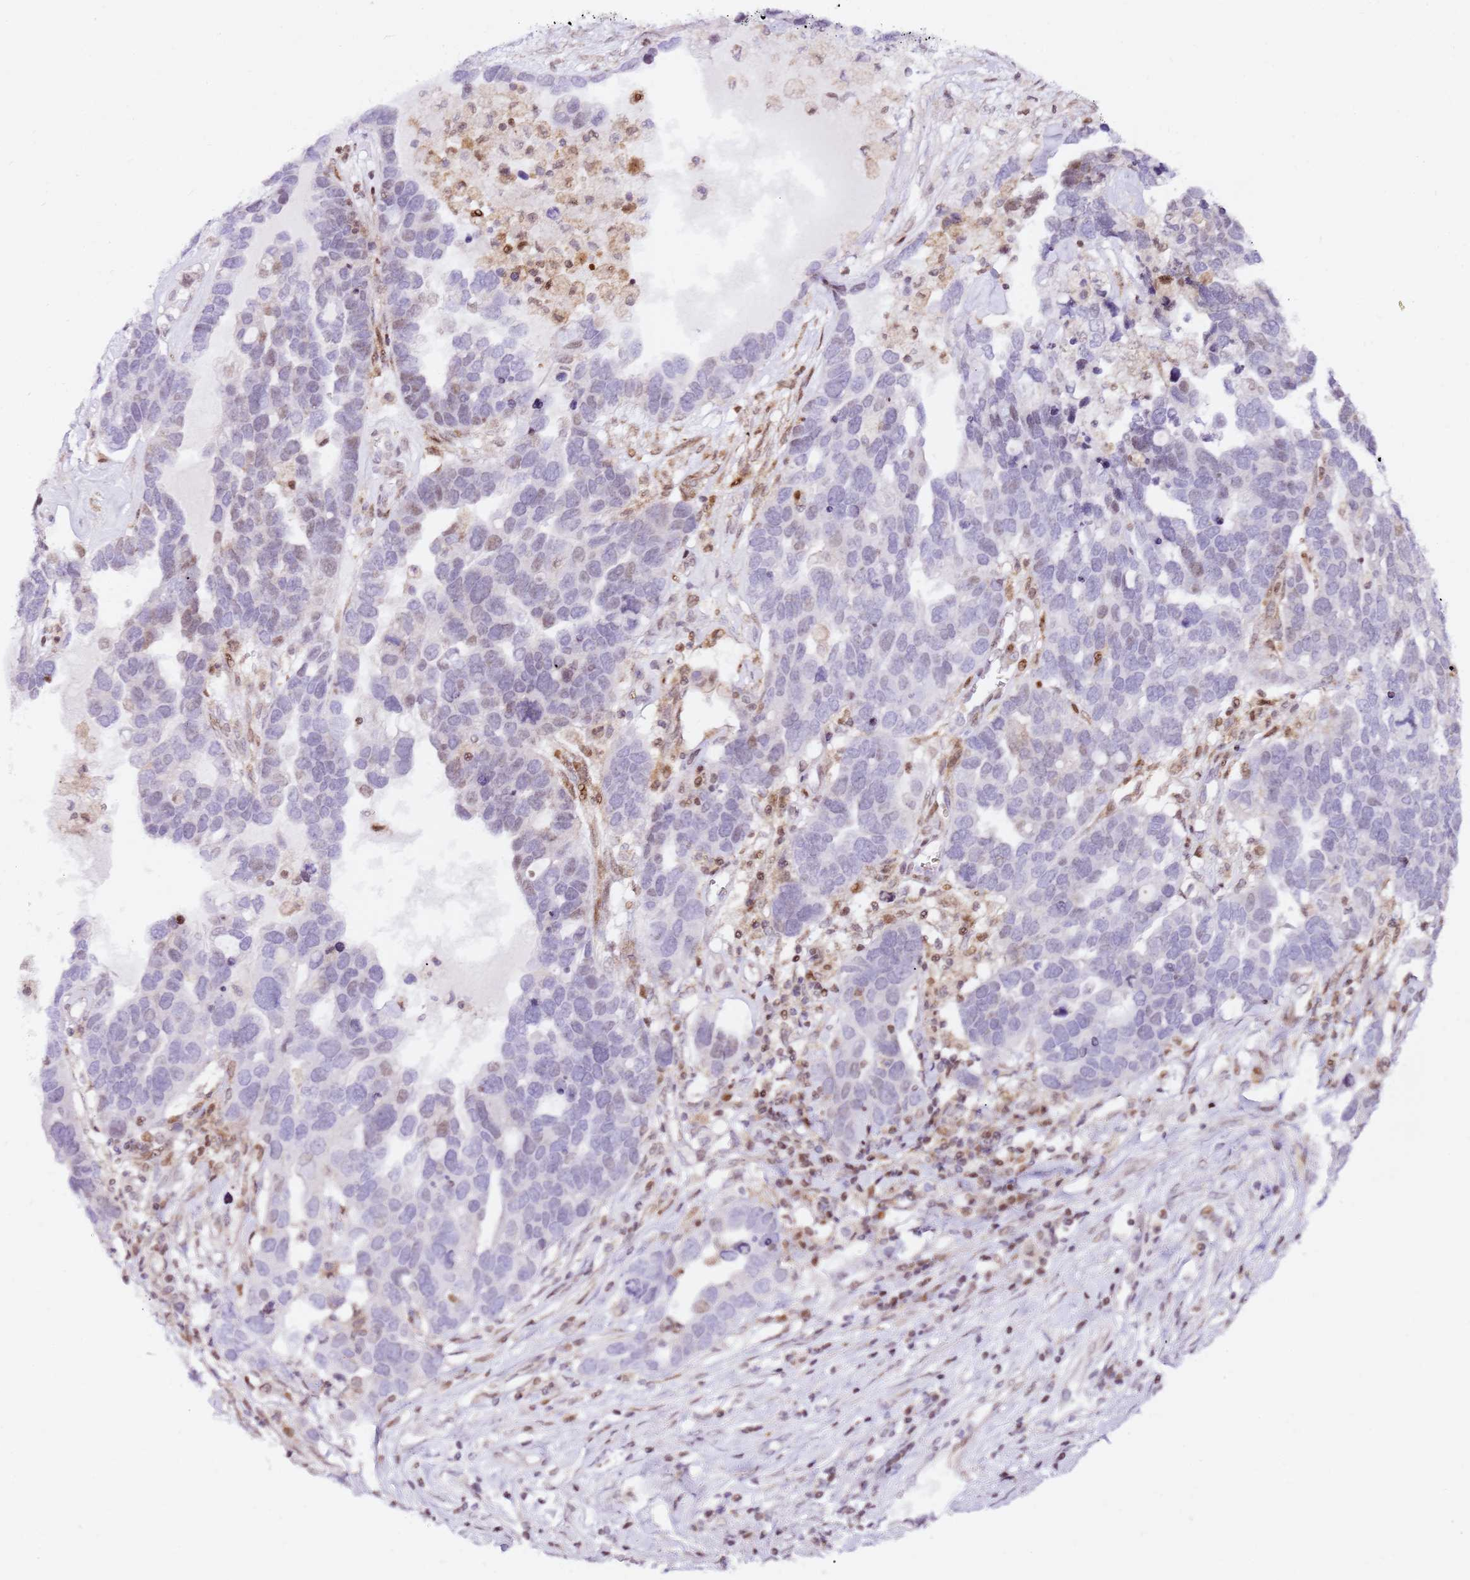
{"staining": {"intensity": "negative", "quantity": "none", "location": "none"}, "tissue": "ovarian cancer", "cell_type": "Tumor cells", "image_type": "cancer", "snomed": [{"axis": "morphology", "description": "Cystadenocarcinoma, serous, NOS"}, {"axis": "topography", "description": "Ovary"}], "caption": "Human serous cystadenocarcinoma (ovarian) stained for a protein using immunohistochemistry exhibits no positivity in tumor cells.", "gene": "GBP2", "patient": {"sex": "female", "age": 54}}